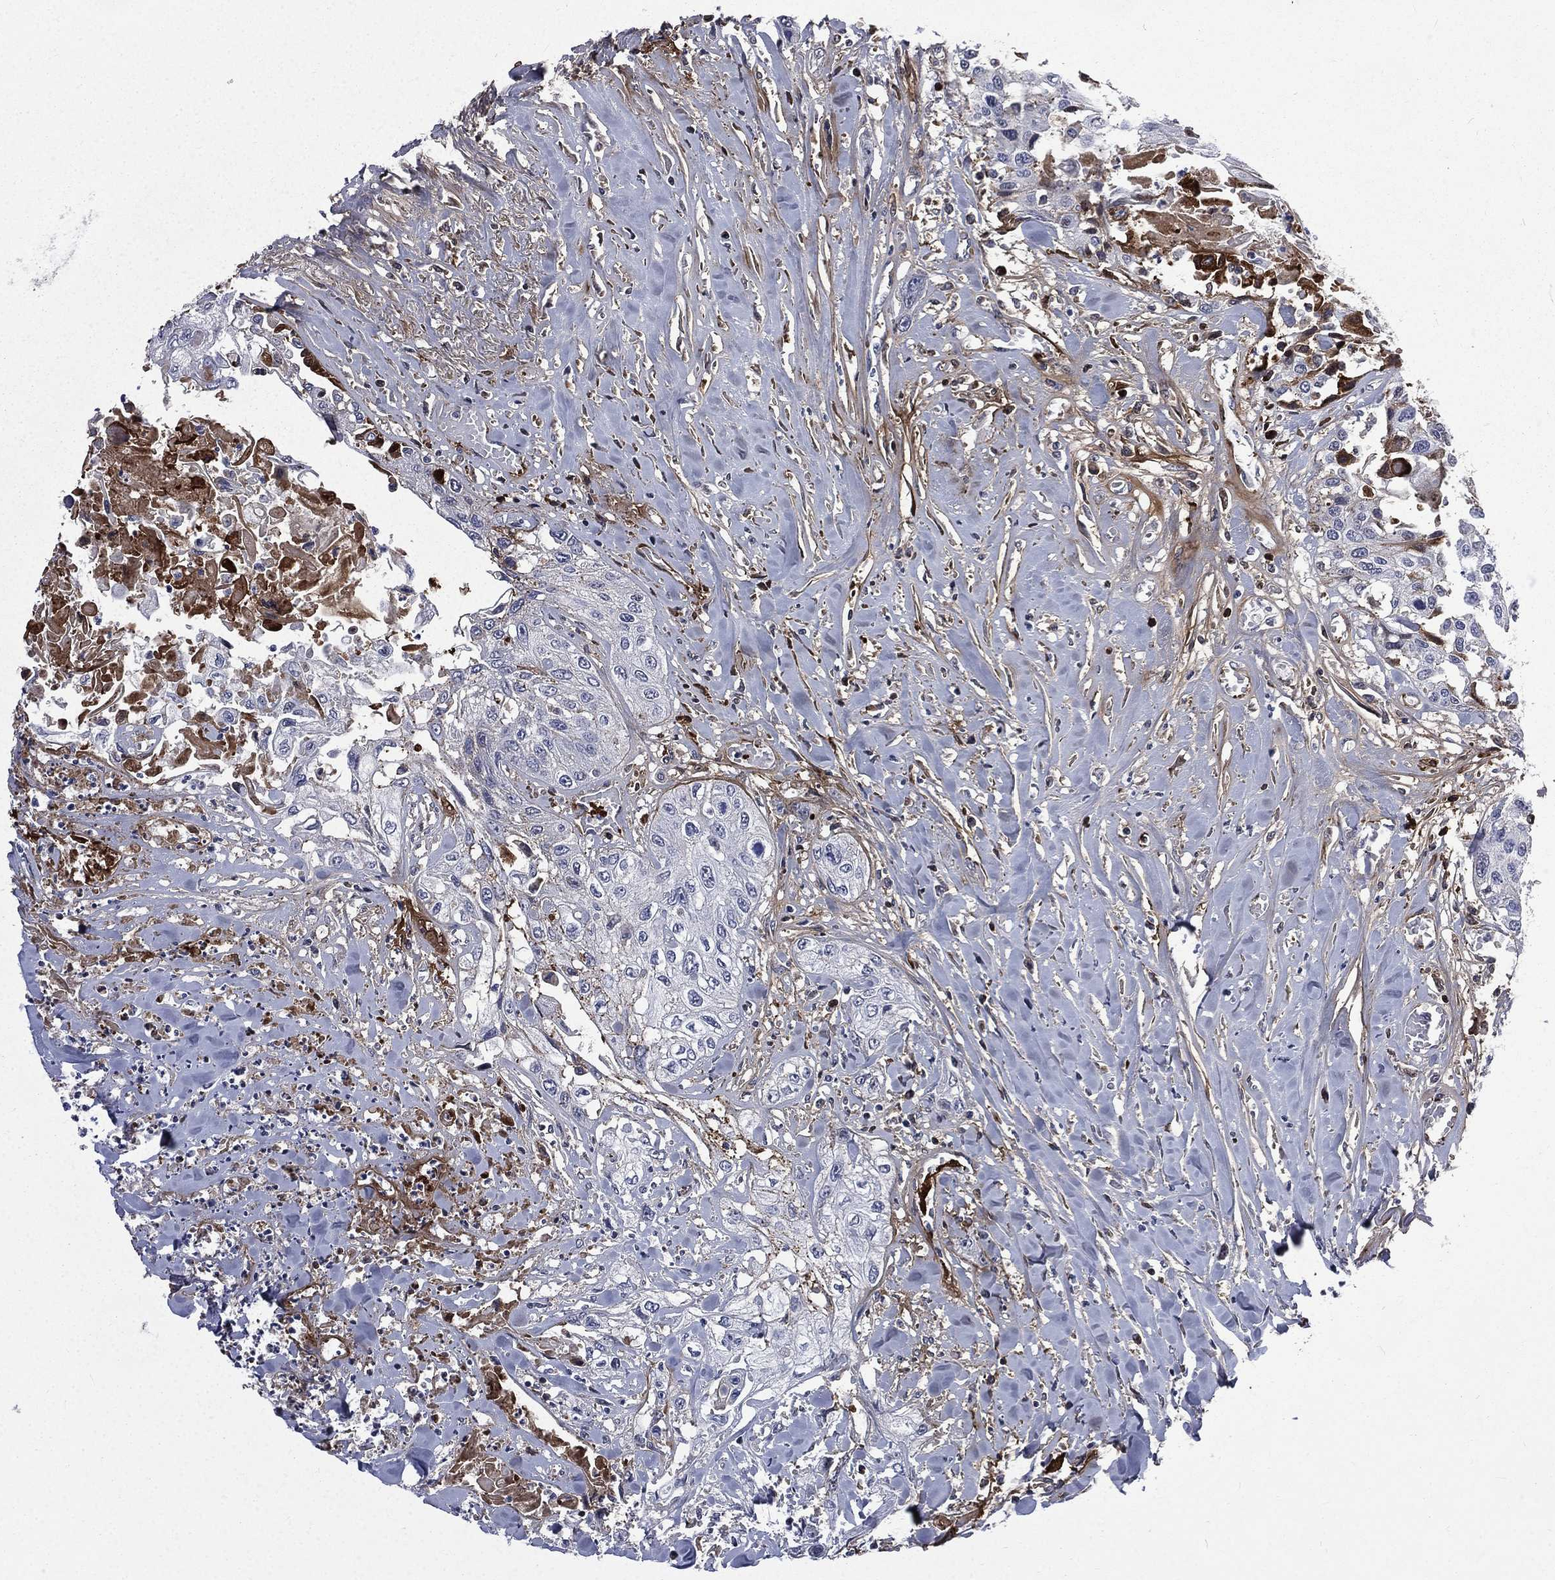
{"staining": {"intensity": "negative", "quantity": "none", "location": "none"}, "tissue": "head and neck cancer", "cell_type": "Tumor cells", "image_type": "cancer", "snomed": [{"axis": "morphology", "description": "Normal tissue, NOS"}, {"axis": "morphology", "description": "Squamous cell carcinoma, NOS"}, {"axis": "topography", "description": "Oral tissue"}, {"axis": "topography", "description": "Peripheral nerve tissue"}, {"axis": "topography", "description": "Head-Neck"}], "caption": "Immunohistochemistry (IHC) photomicrograph of human head and neck squamous cell carcinoma stained for a protein (brown), which demonstrates no staining in tumor cells.", "gene": "FGG", "patient": {"sex": "female", "age": 59}}